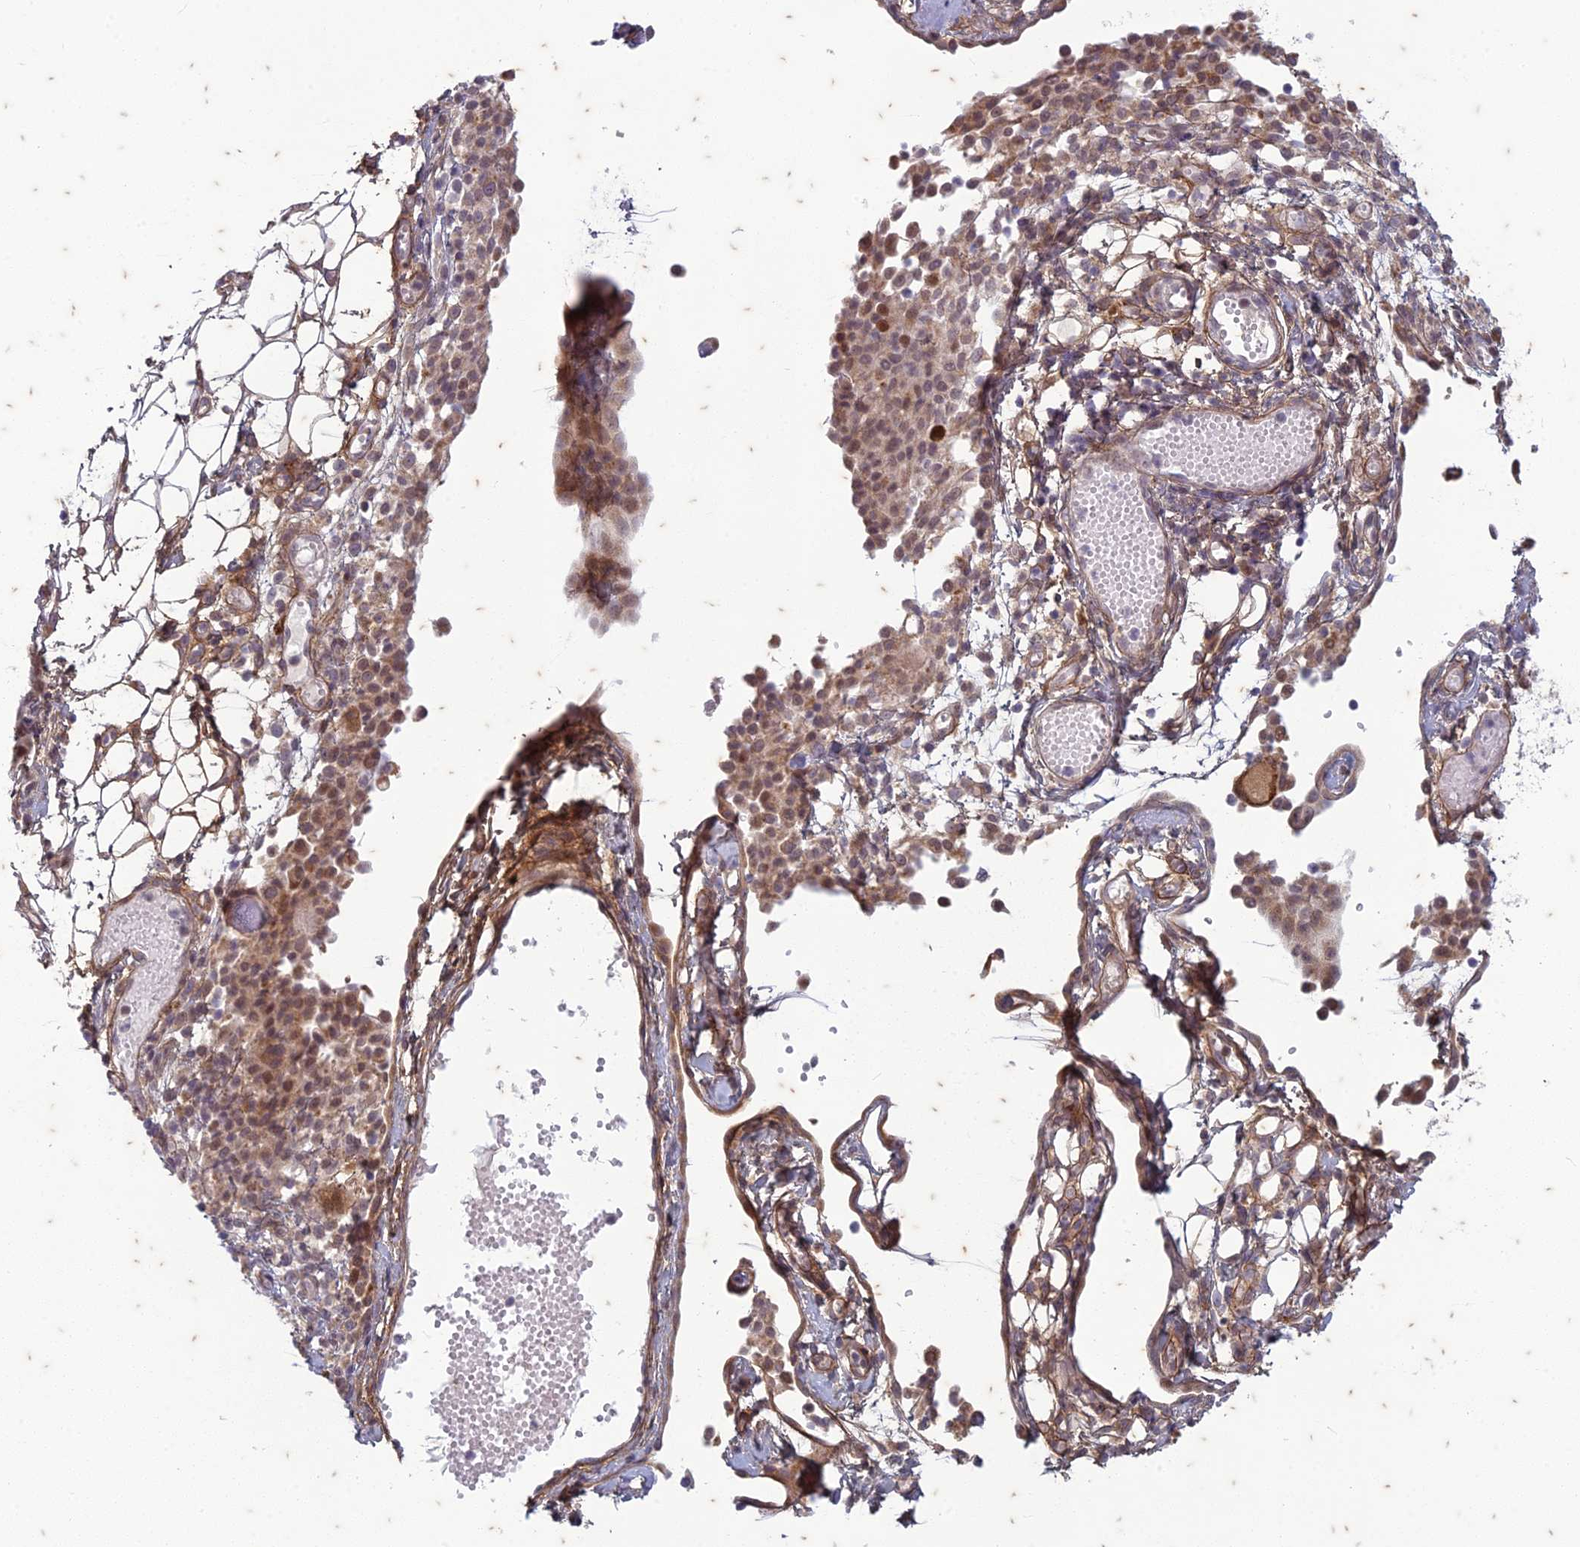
{"staining": {"intensity": "moderate", "quantity": ">75%", "location": "nuclear"}, "tissue": "ovarian cancer", "cell_type": "Tumor cells", "image_type": "cancer", "snomed": [{"axis": "morphology", "description": "Carcinoma, endometroid"}, {"axis": "topography", "description": "Ovary"}], "caption": "Protein expression analysis of human ovarian cancer (endometroid carcinoma) reveals moderate nuclear positivity in approximately >75% of tumor cells.", "gene": "PABPN1L", "patient": {"sex": "female", "age": 42}}